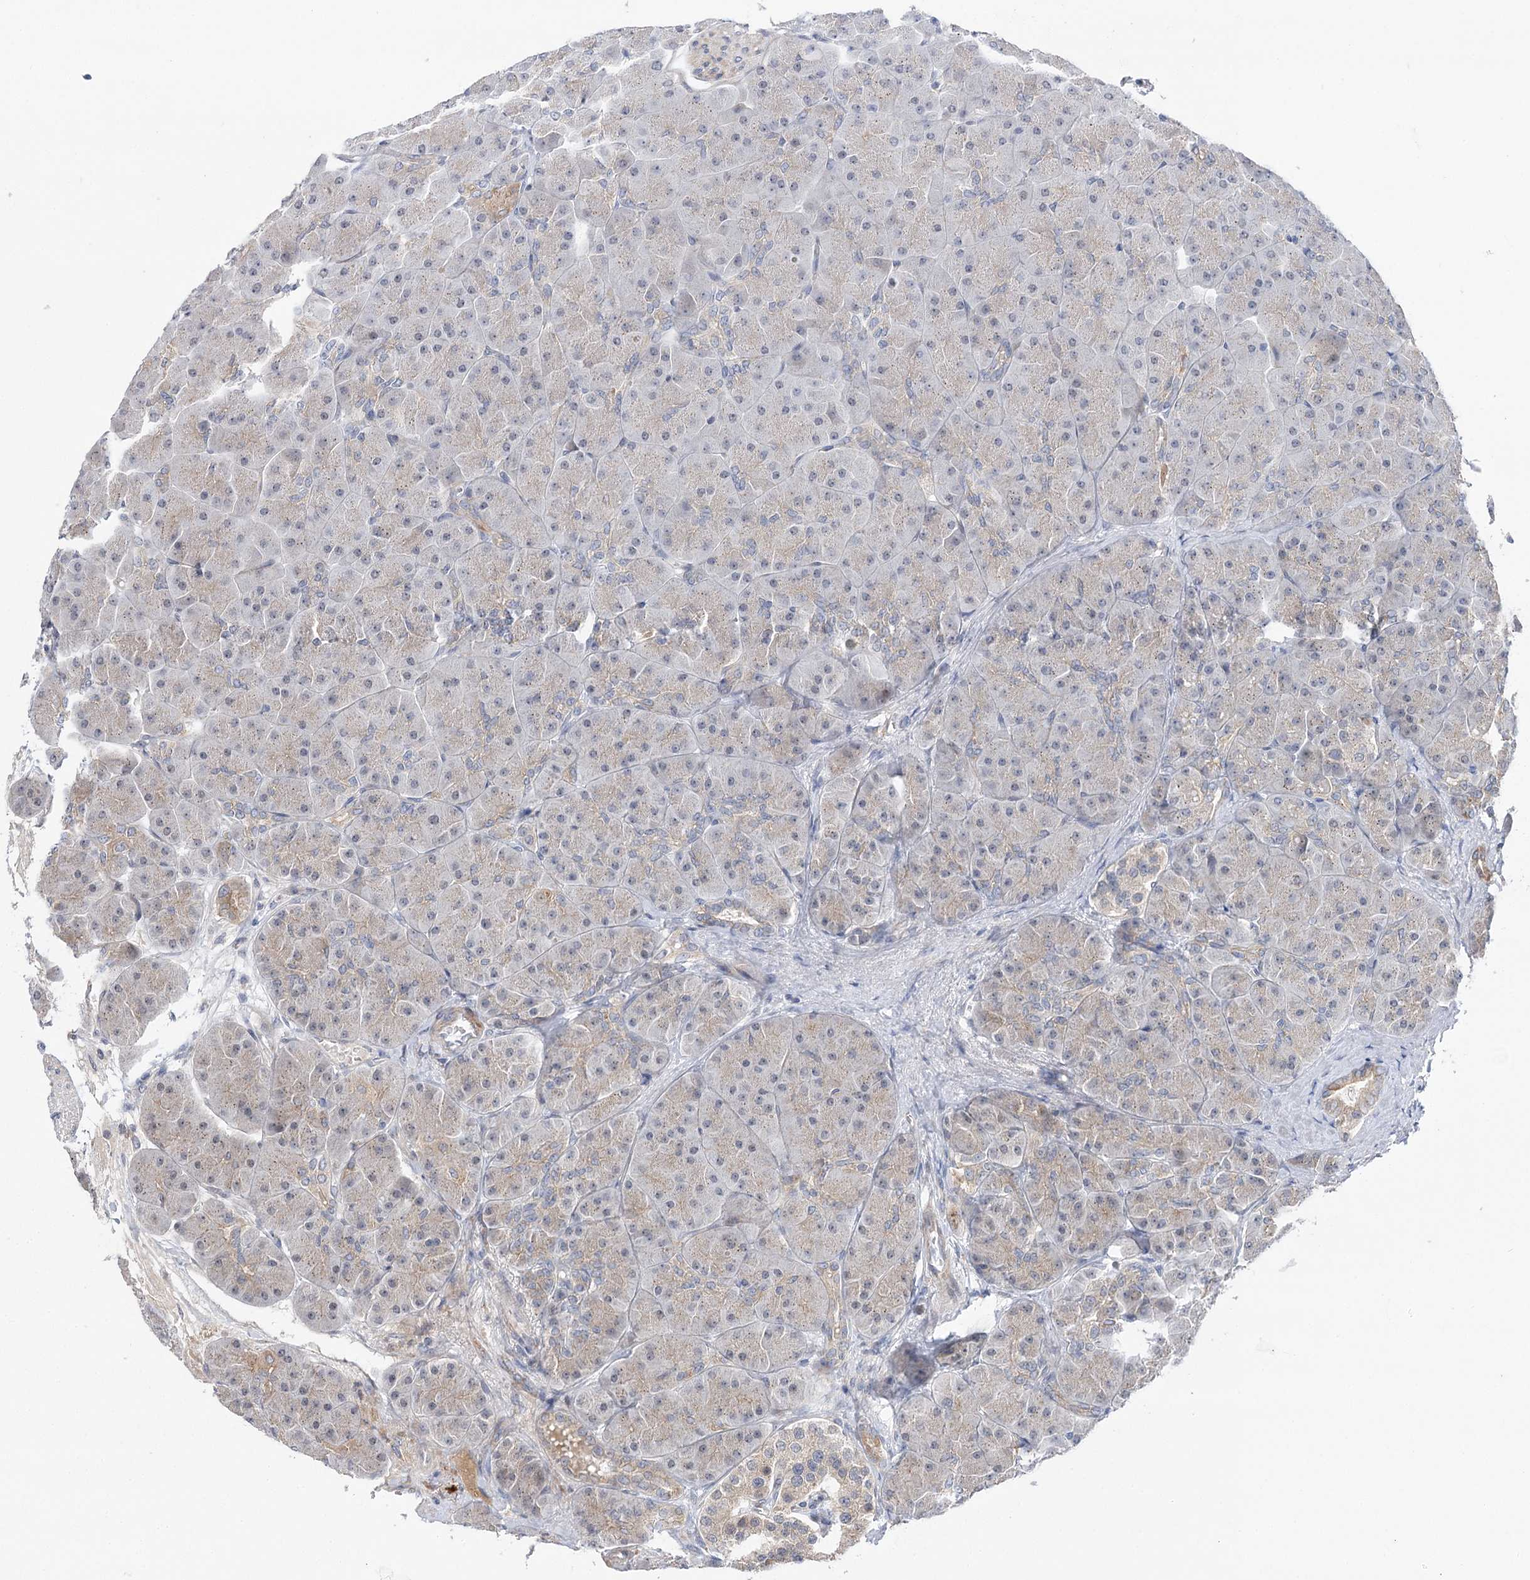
{"staining": {"intensity": "moderate", "quantity": "<25%", "location": "cytoplasmic/membranous"}, "tissue": "pancreas", "cell_type": "Exocrine glandular cells", "image_type": "normal", "snomed": [{"axis": "morphology", "description": "Normal tissue, NOS"}, {"axis": "topography", "description": "Pancreas"}], "caption": "The image reveals immunohistochemical staining of benign pancreas. There is moderate cytoplasmic/membranous positivity is present in approximately <25% of exocrine glandular cells.", "gene": "ARHGAP32", "patient": {"sex": "male", "age": 66}}